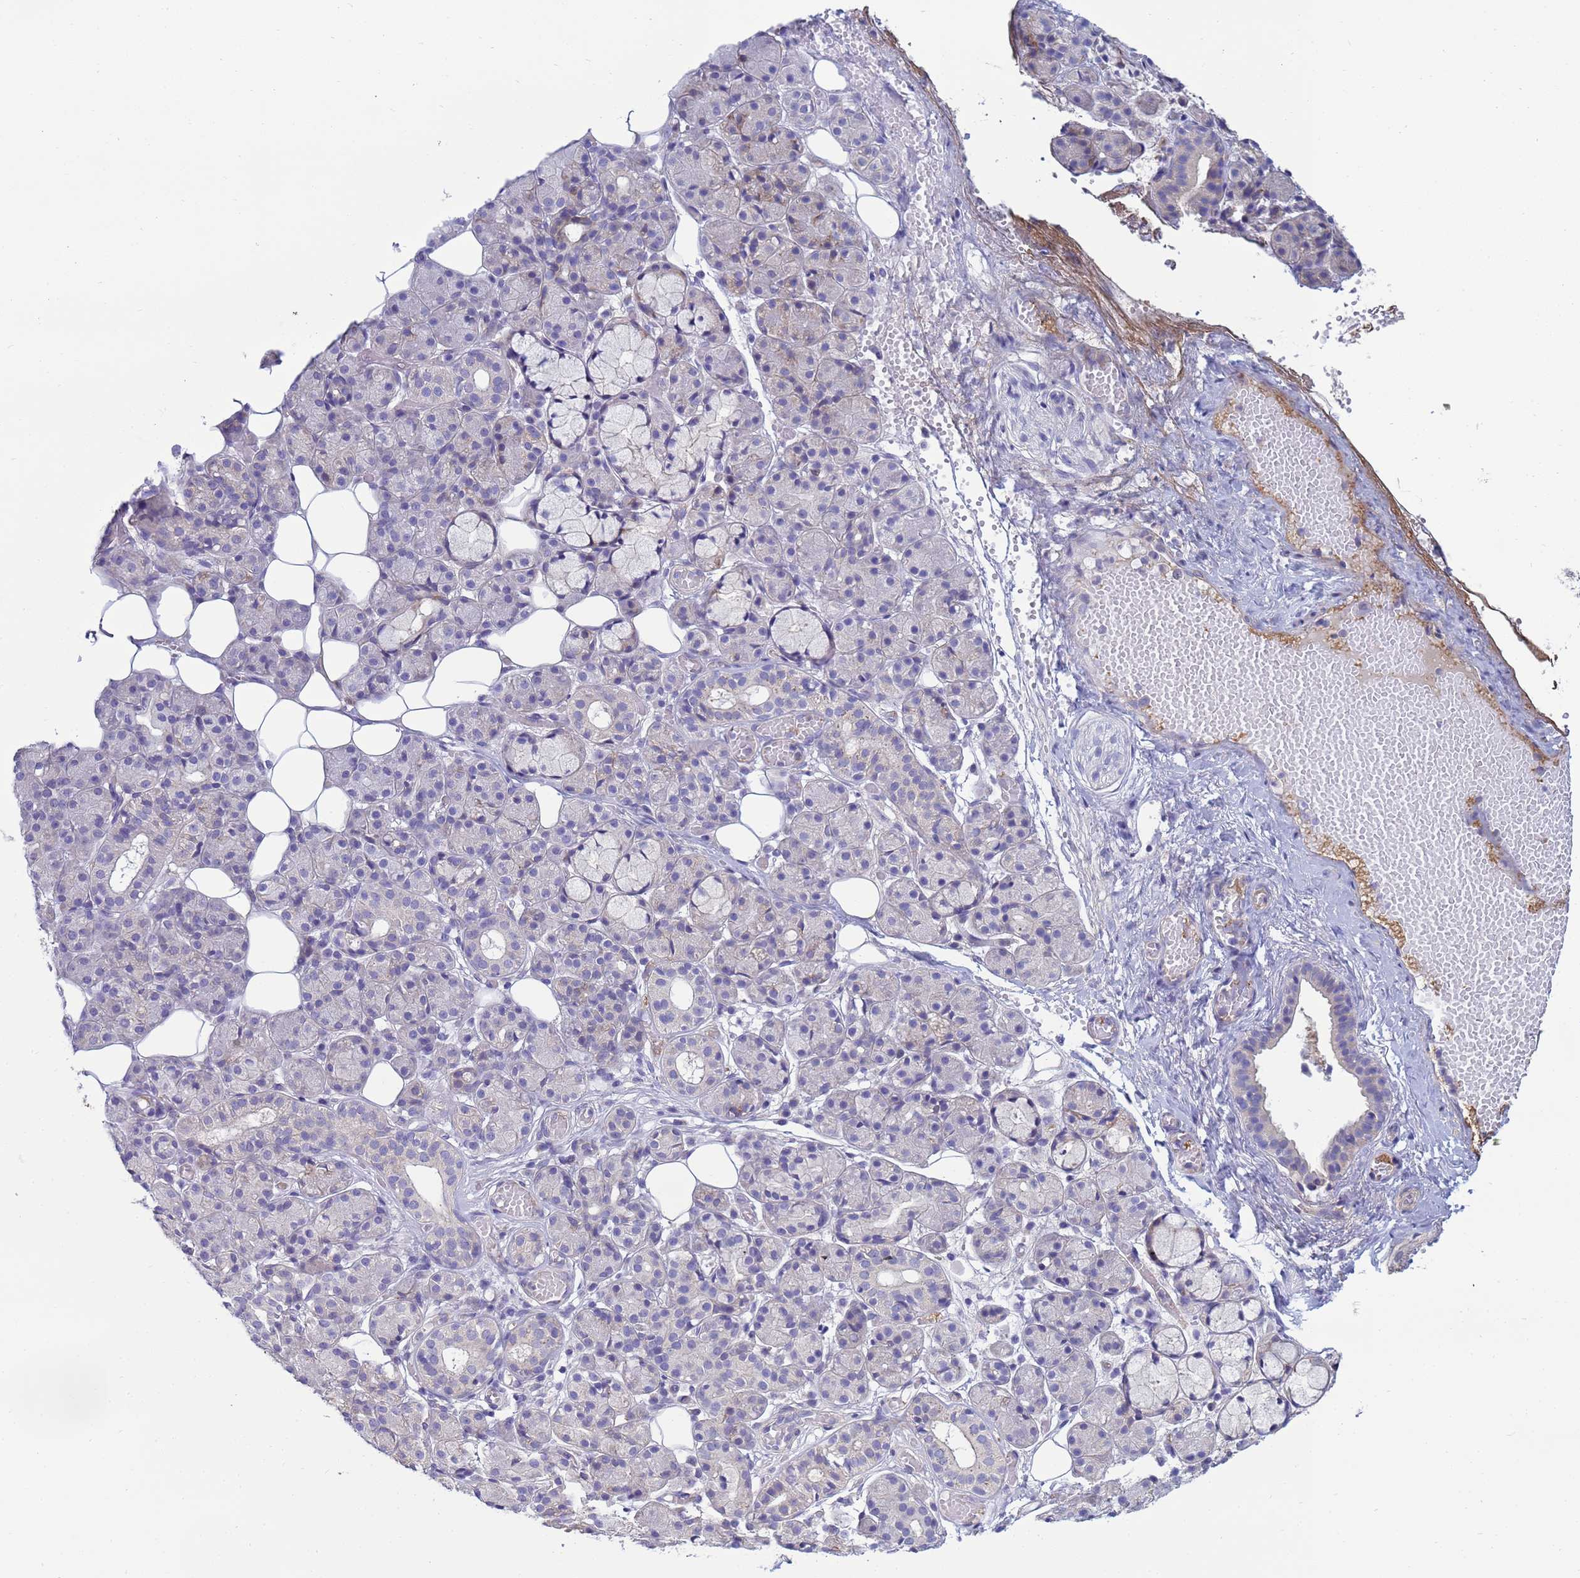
{"staining": {"intensity": "negative", "quantity": "none", "location": "none"}, "tissue": "salivary gland", "cell_type": "Glandular cells", "image_type": "normal", "snomed": [{"axis": "morphology", "description": "Normal tissue, NOS"}, {"axis": "topography", "description": "Salivary gland"}], "caption": "IHC photomicrograph of normal salivary gland: salivary gland stained with DAB reveals no significant protein positivity in glandular cells.", "gene": "TRPC6", "patient": {"sex": "male", "age": 63}}